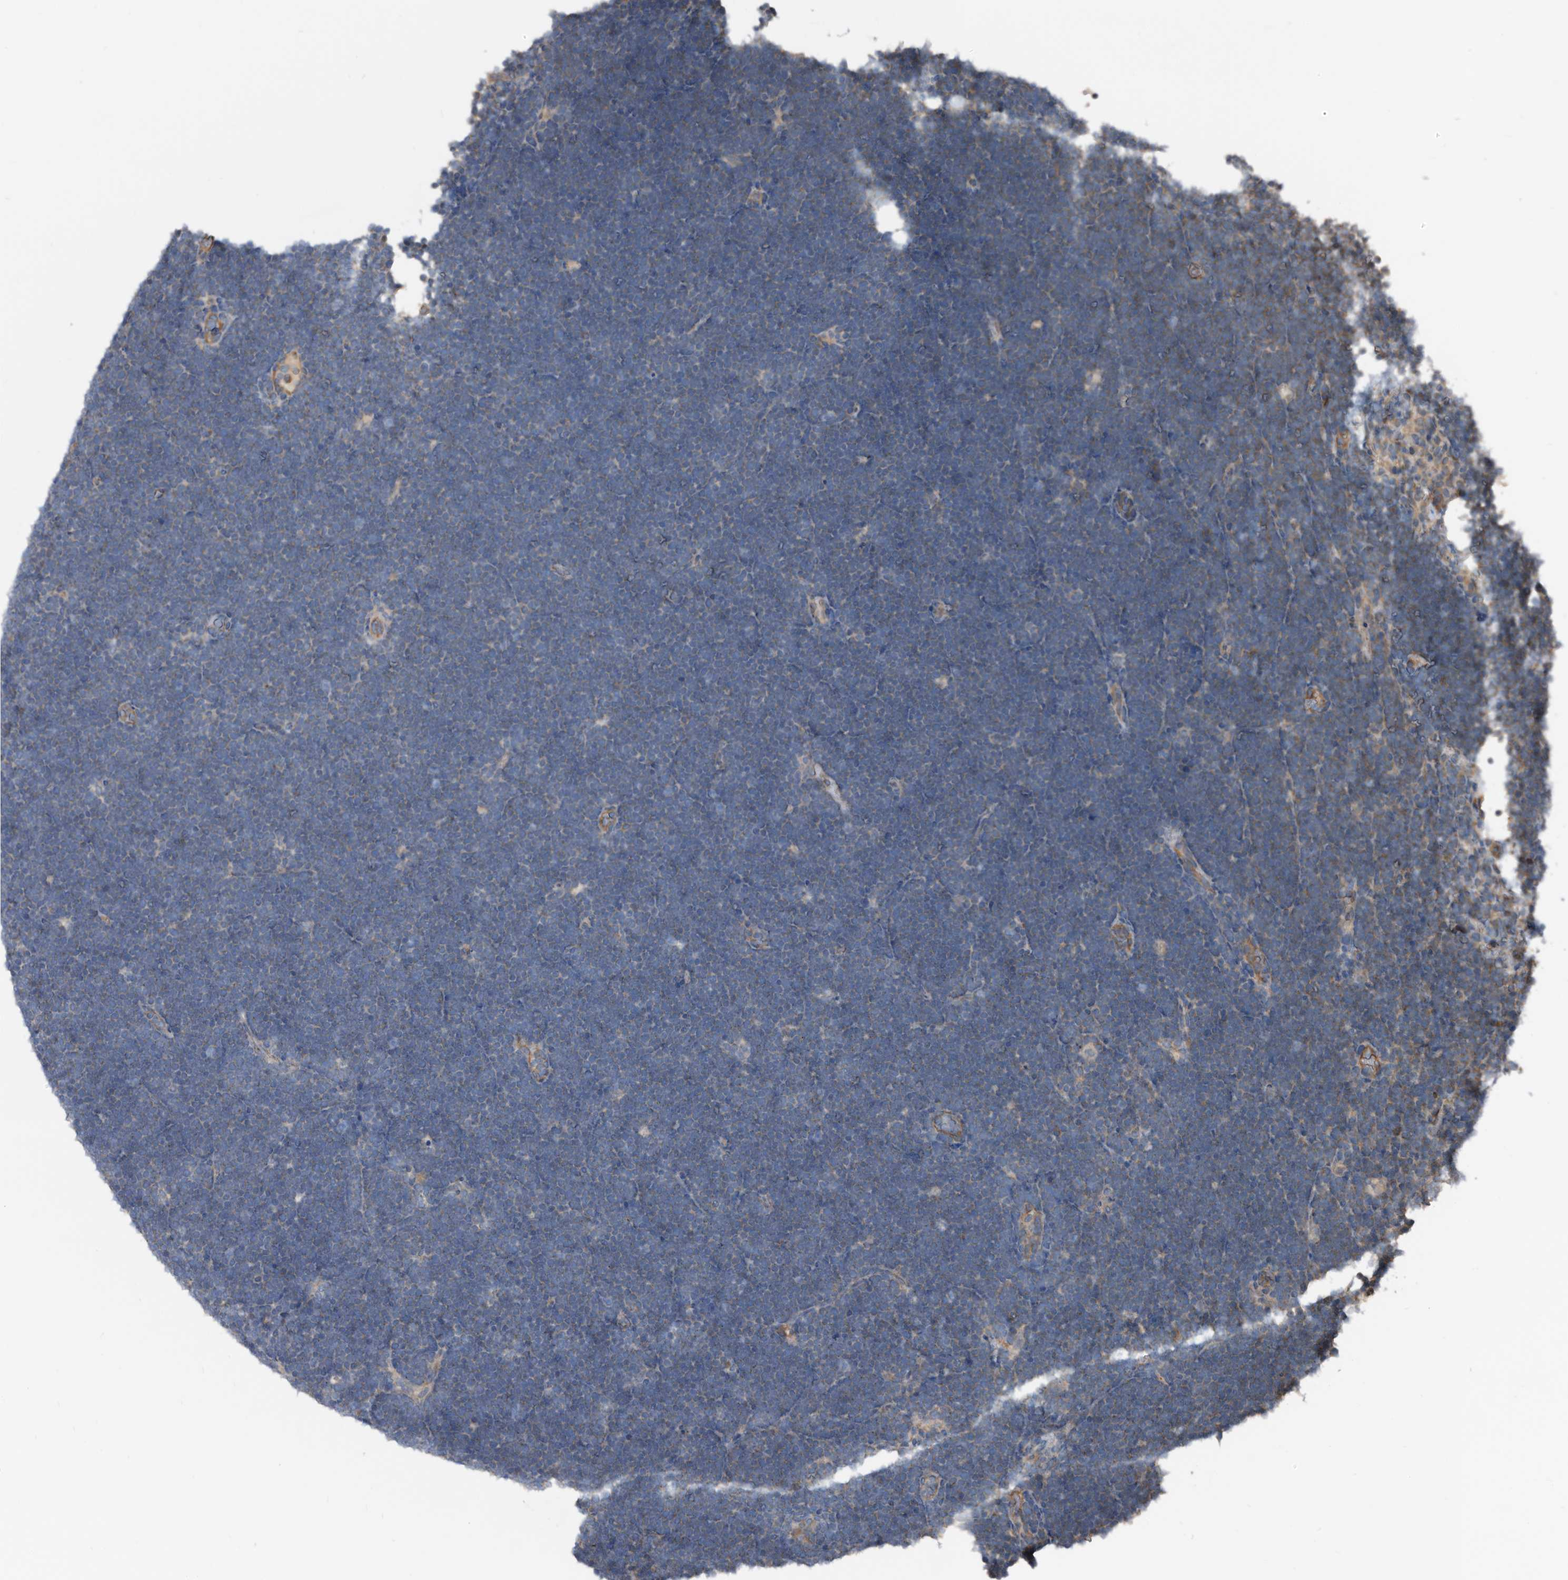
{"staining": {"intensity": "negative", "quantity": "none", "location": "none"}, "tissue": "lymphoma", "cell_type": "Tumor cells", "image_type": "cancer", "snomed": [{"axis": "morphology", "description": "Malignant lymphoma, non-Hodgkin's type, High grade"}, {"axis": "topography", "description": "Lymph node"}], "caption": "A high-resolution photomicrograph shows immunohistochemistry staining of malignant lymphoma, non-Hodgkin's type (high-grade), which exhibits no significant expression in tumor cells. (DAB (3,3'-diaminobenzidine) IHC, high magnification).", "gene": "AFAP1", "patient": {"sex": "male", "age": 13}}